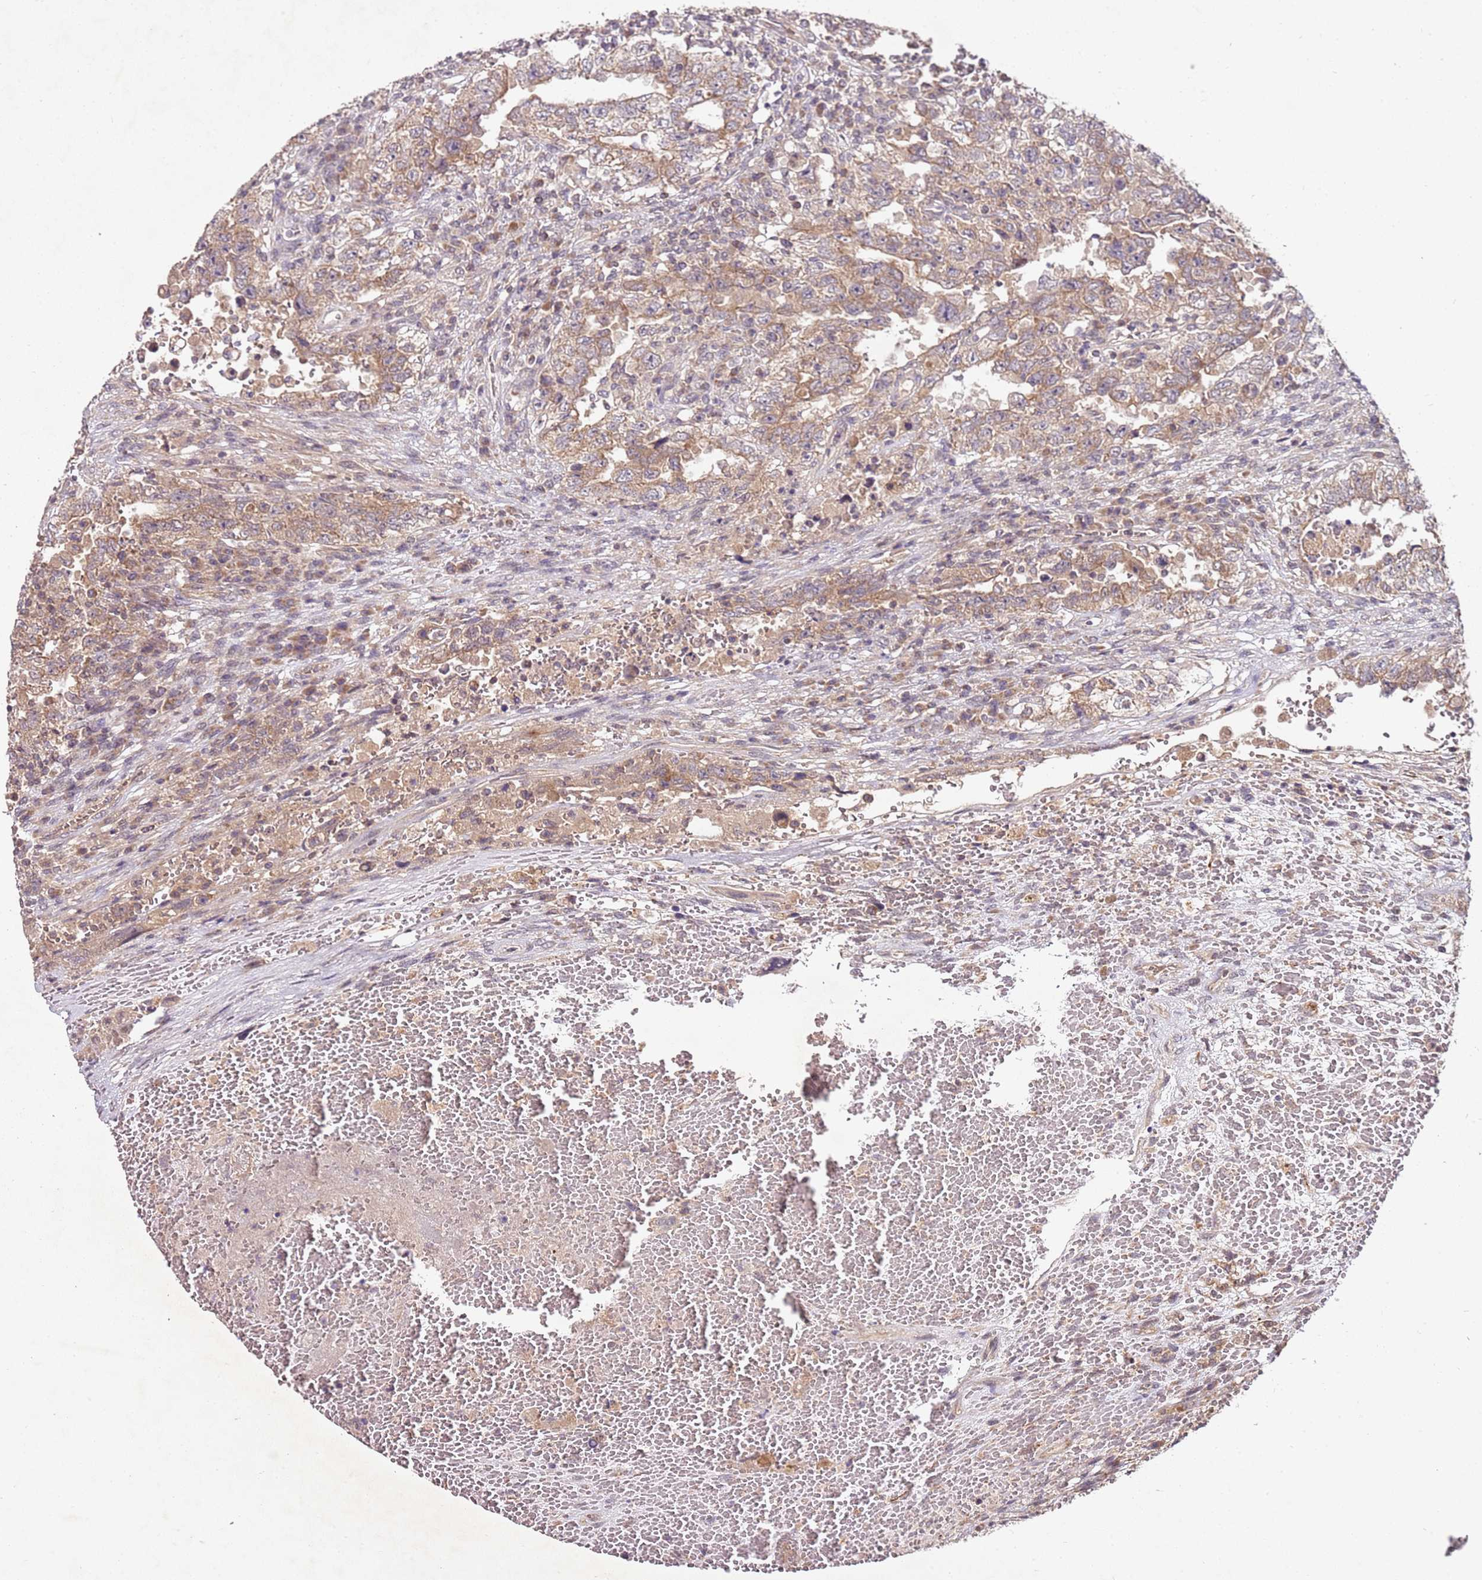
{"staining": {"intensity": "moderate", "quantity": ">75%", "location": "cytoplasmic/membranous"}, "tissue": "testis cancer", "cell_type": "Tumor cells", "image_type": "cancer", "snomed": [{"axis": "morphology", "description": "Carcinoma, Embryonal, NOS"}, {"axis": "topography", "description": "Testis"}], "caption": "A photomicrograph showing moderate cytoplasmic/membranous expression in approximately >75% of tumor cells in testis cancer, as visualized by brown immunohistochemical staining.", "gene": "LIN37", "patient": {"sex": "male", "age": 26}}